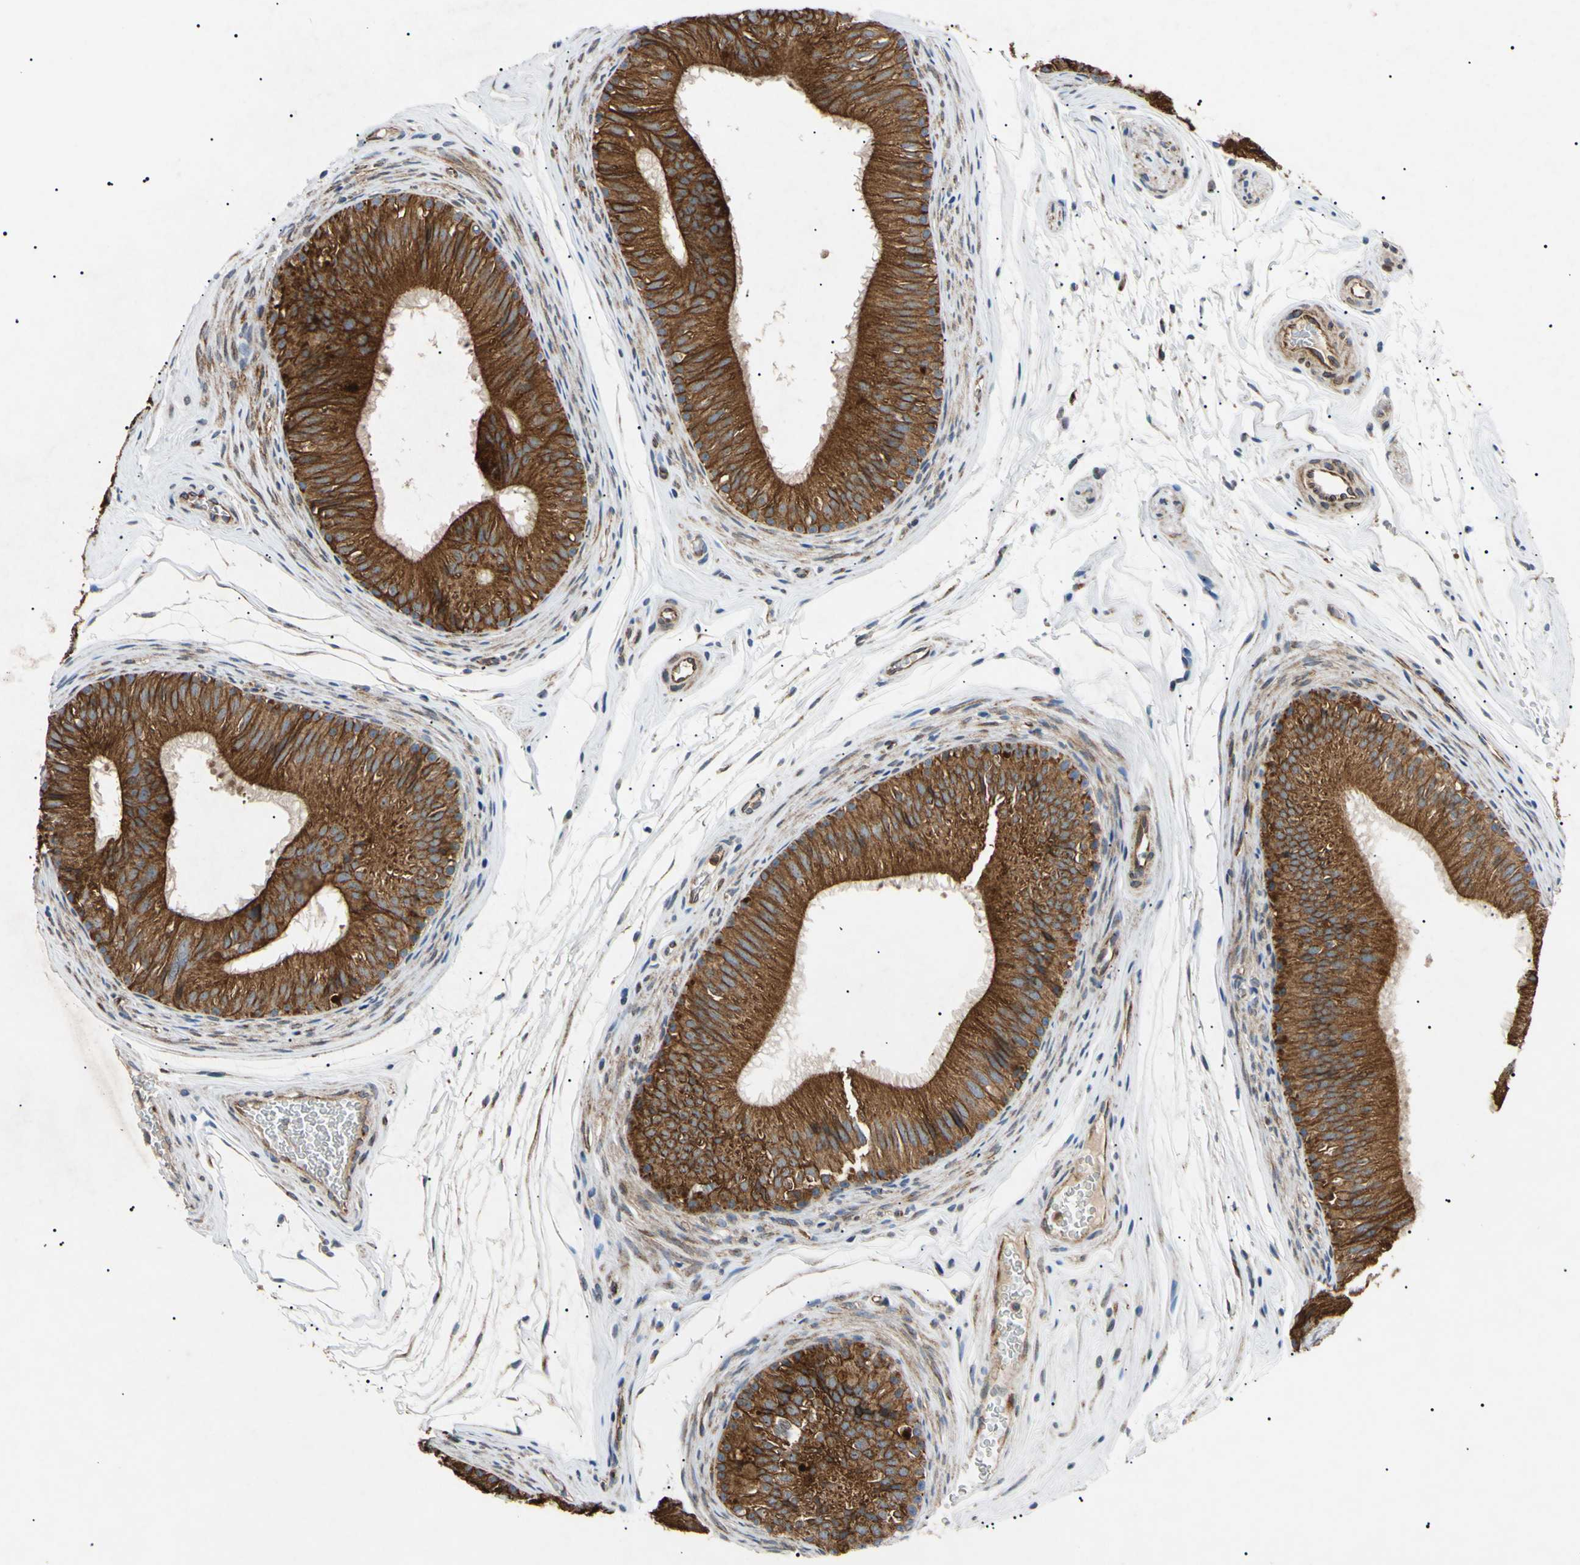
{"staining": {"intensity": "strong", "quantity": ">75%", "location": "cytoplasmic/membranous"}, "tissue": "epididymis", "cell_type": "Glandular cells", "image_type": "normal", "snomed": [{"axis": "morphology", "description": "Normal tissue, NOS"}, {"axis": "topography", "description": "Epididymis"}], "caption": "Epididymis stained with DAB (3,3'-diaminobenzidine) immunohistochemistry (IHC) exhibits high levels of strong cytoplasmic/membranous positivity in approximately >75% of glandular cells. (DAB IHC, brown staining for protein, blue staining for nuclei).", "gene": "TUBB4A", "patient": {"sex": "male", "age": 36}}